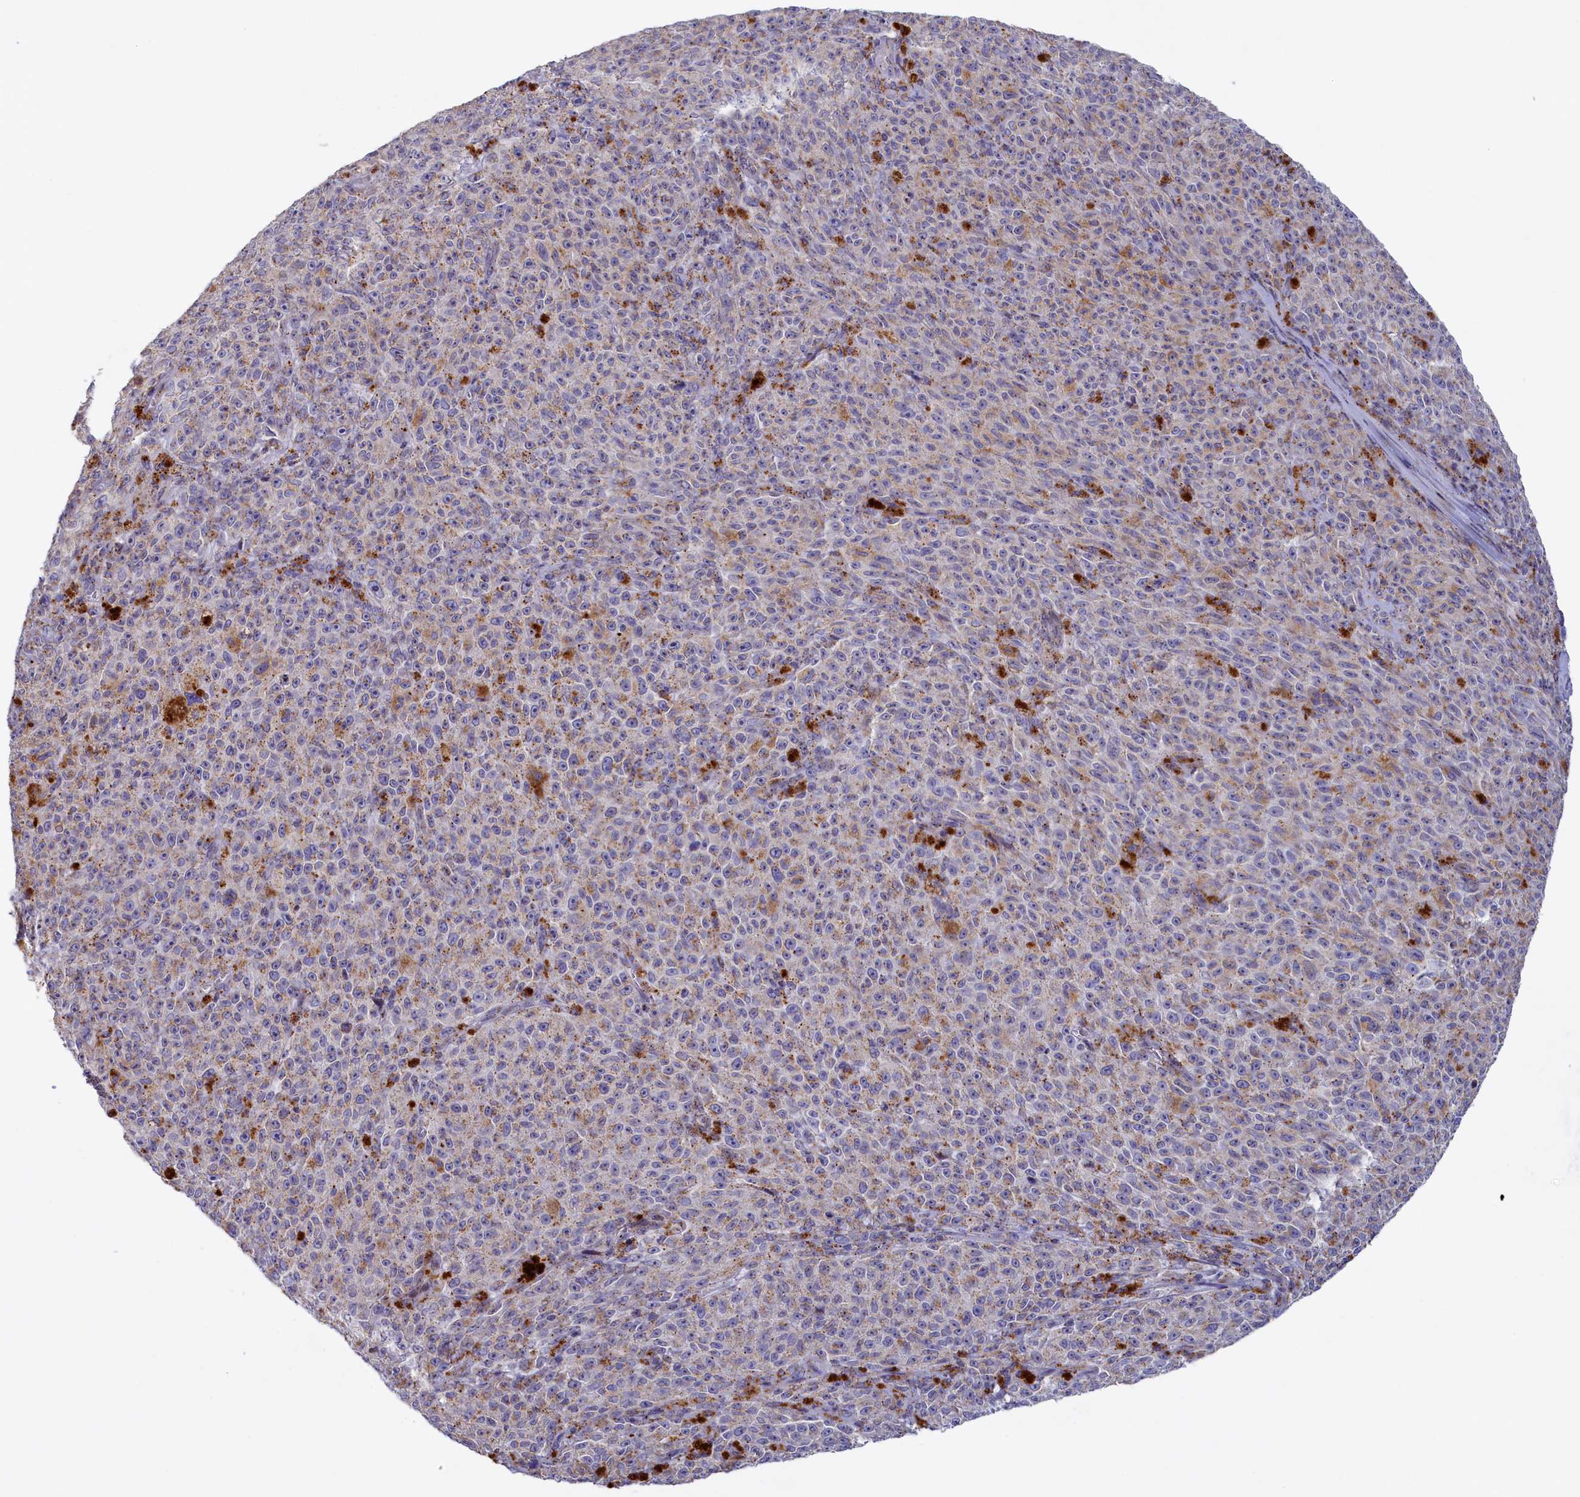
{"staining": {"intensity": "weak", "quantity": "25%-75%", "location": "cytoplasmic/membranous"}, "tissue": "melanoma", "cell_type": "Tumor cells", "image_type": "cancer", "snomed": [{"axis": "morphology", "description": "Malignant melanoma, NOS"}, {"axis": "topography", "description": "Skin"}], "caption": "Melanoma tissue exhibits weak cytoplasmic/membranous staining in approximately 25%-75% of tumor cells, visualized by immunohistochemistry.", "gene": "HYKK", "patient": {"sex": "female", "age": 82}}